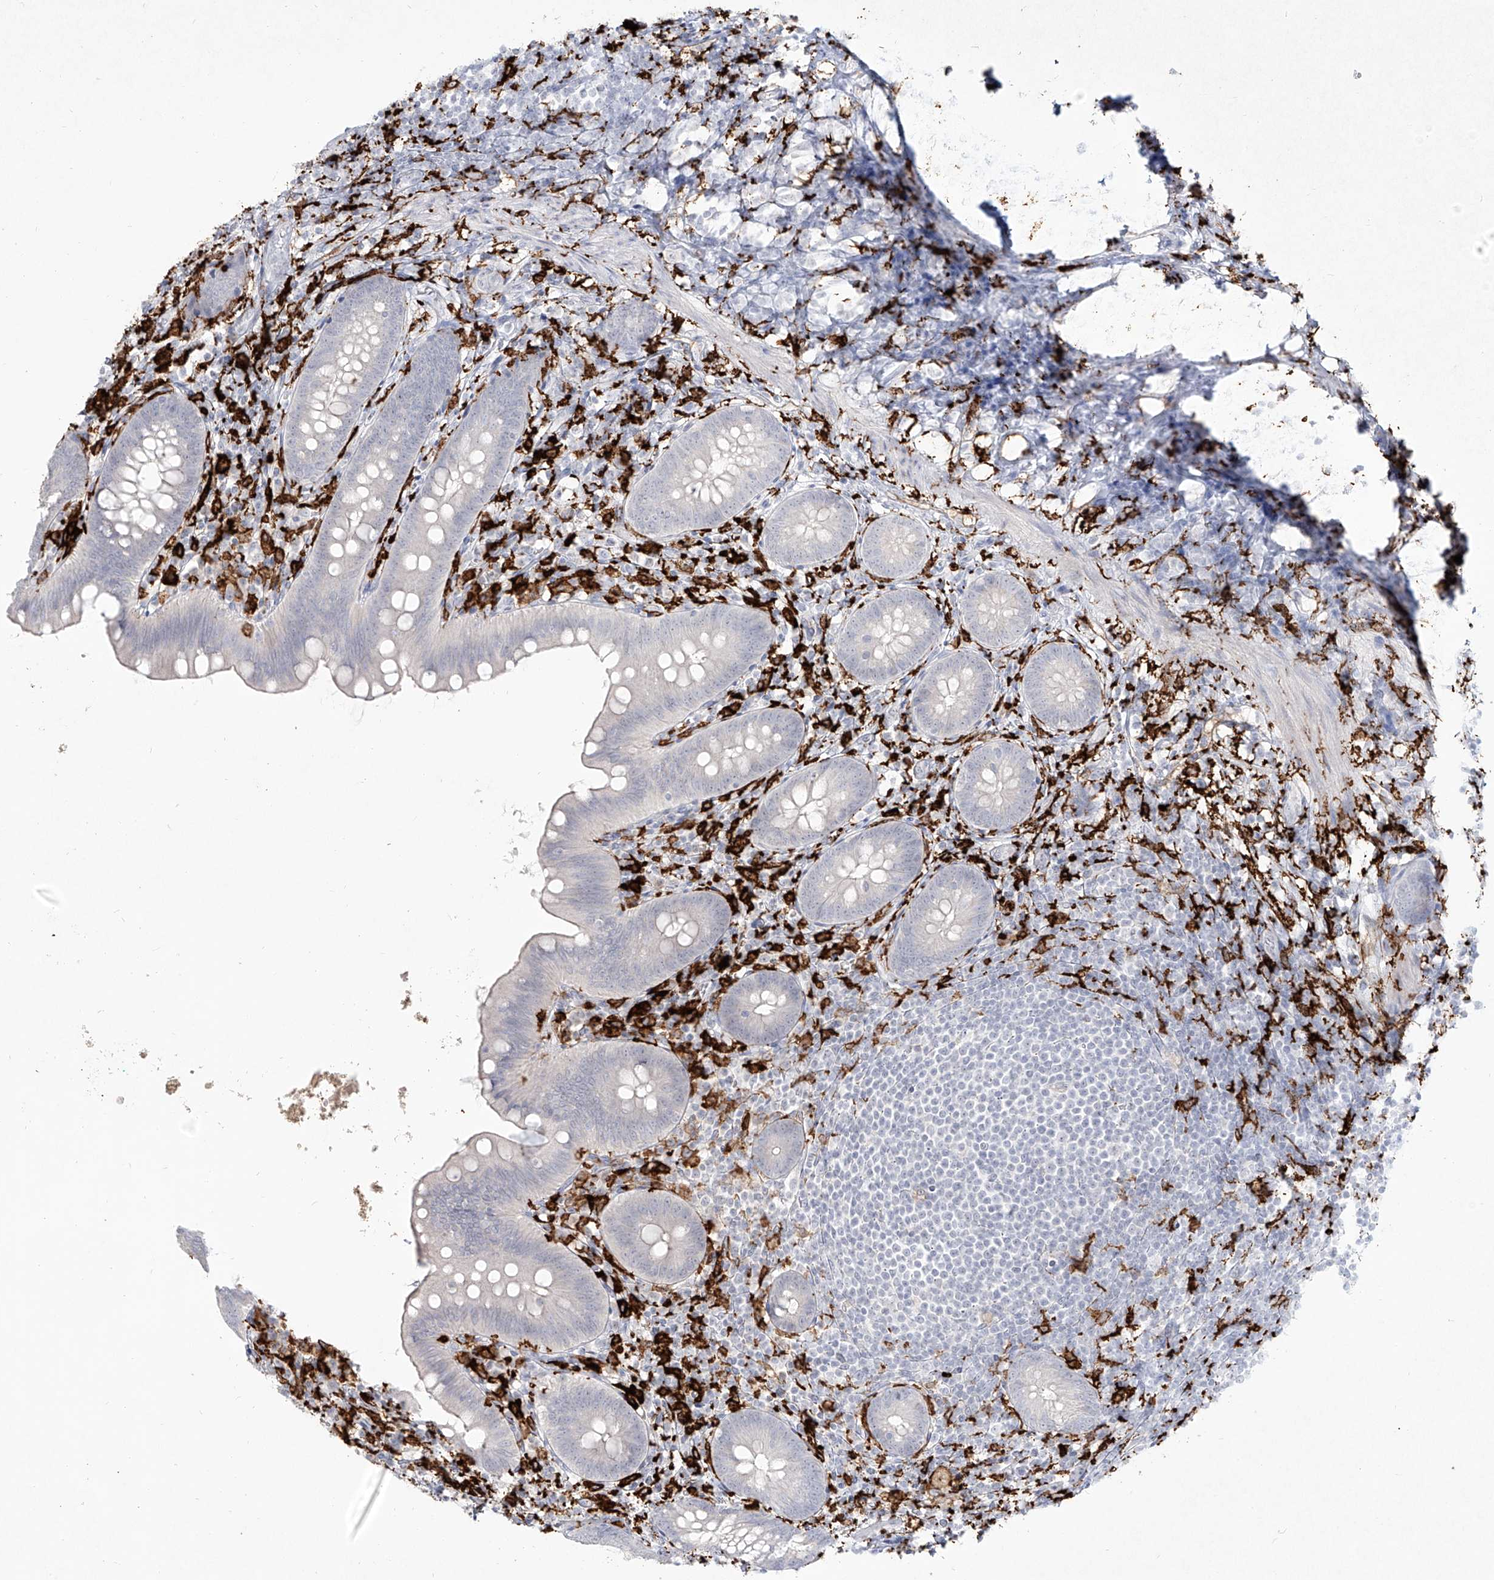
{"staining": {"intensity": "negative", "quantity": "none", "location": "none"}, "tissue": "appendix", "cell_type": "Glandular cells", "image_type": "normal", "snomed": [{"axis": "morphology", "description": "Normal tissue, NOS"}, {"axis": "topography", "description": "Appendix"}], "caption": "Immunohistochemistry (IHC) micrograph of unremarkable human appendix stained for a protein (brown), which demonstrates no staining in glandular cells.", "gene": "CD209", "patient": {"sex": "female", "age": 62}}